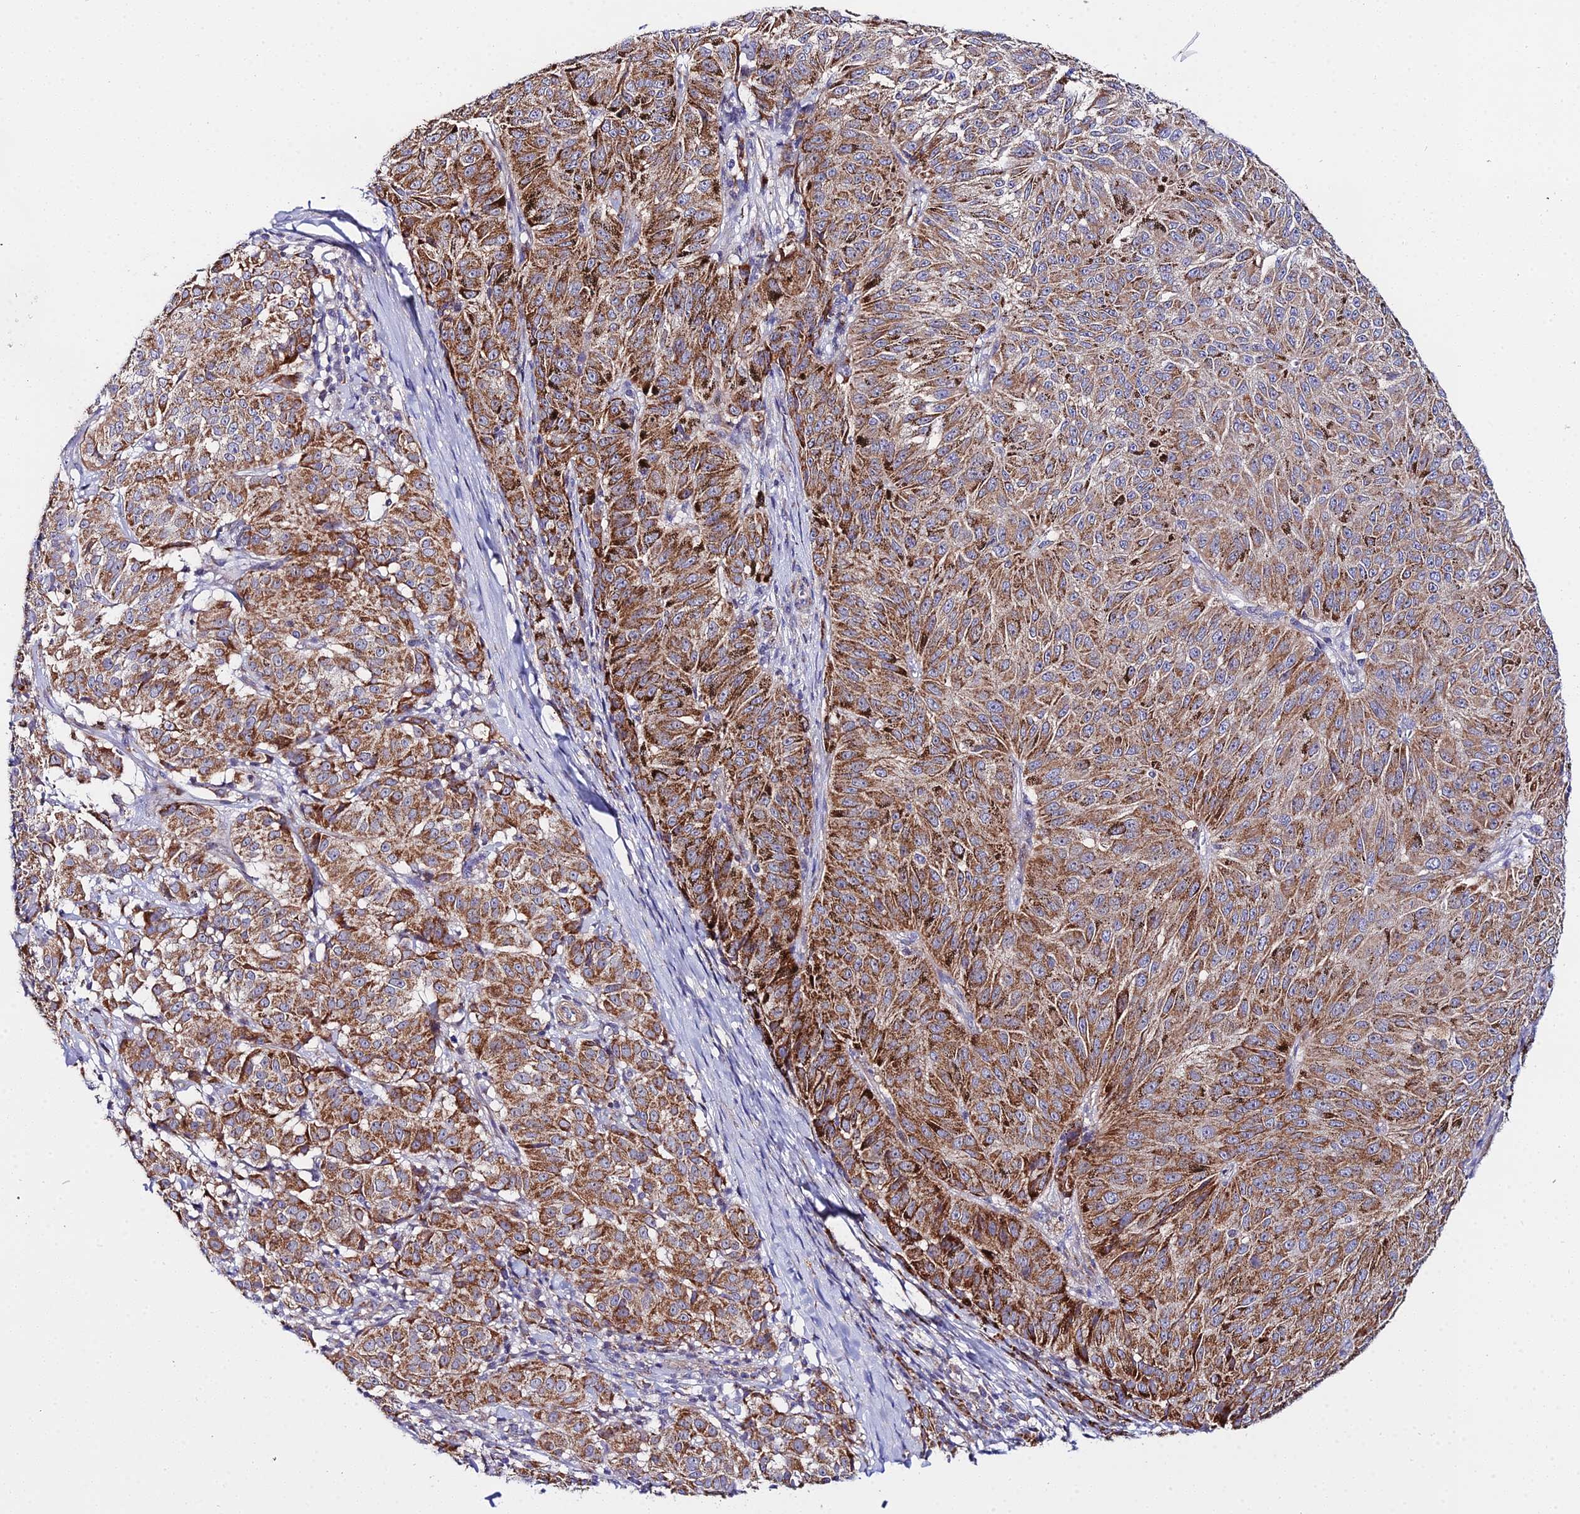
{"staining": {"intensity": "moderate", "quantity": ">75%", "location": "cytoplasmic/membranous"}, "tissue": "melanoma", "cell_type": "Tumor cells", "image_type": "cancer", "snomed": [{"axis": "morphology", "description": "Malignant melanoma, NOS"}, {"axis": "topography", "description": "Skin"}], "caption": "Malignant melanoma stained with DAB (3,3'-diaminobenzidine) IHC exhibits medium levels of moderate cytoplasmic/membranous staining in approximately >75% of tumor cells.", "gene": "ACOT2", "patient": {"sex": "female", "age": 72}}